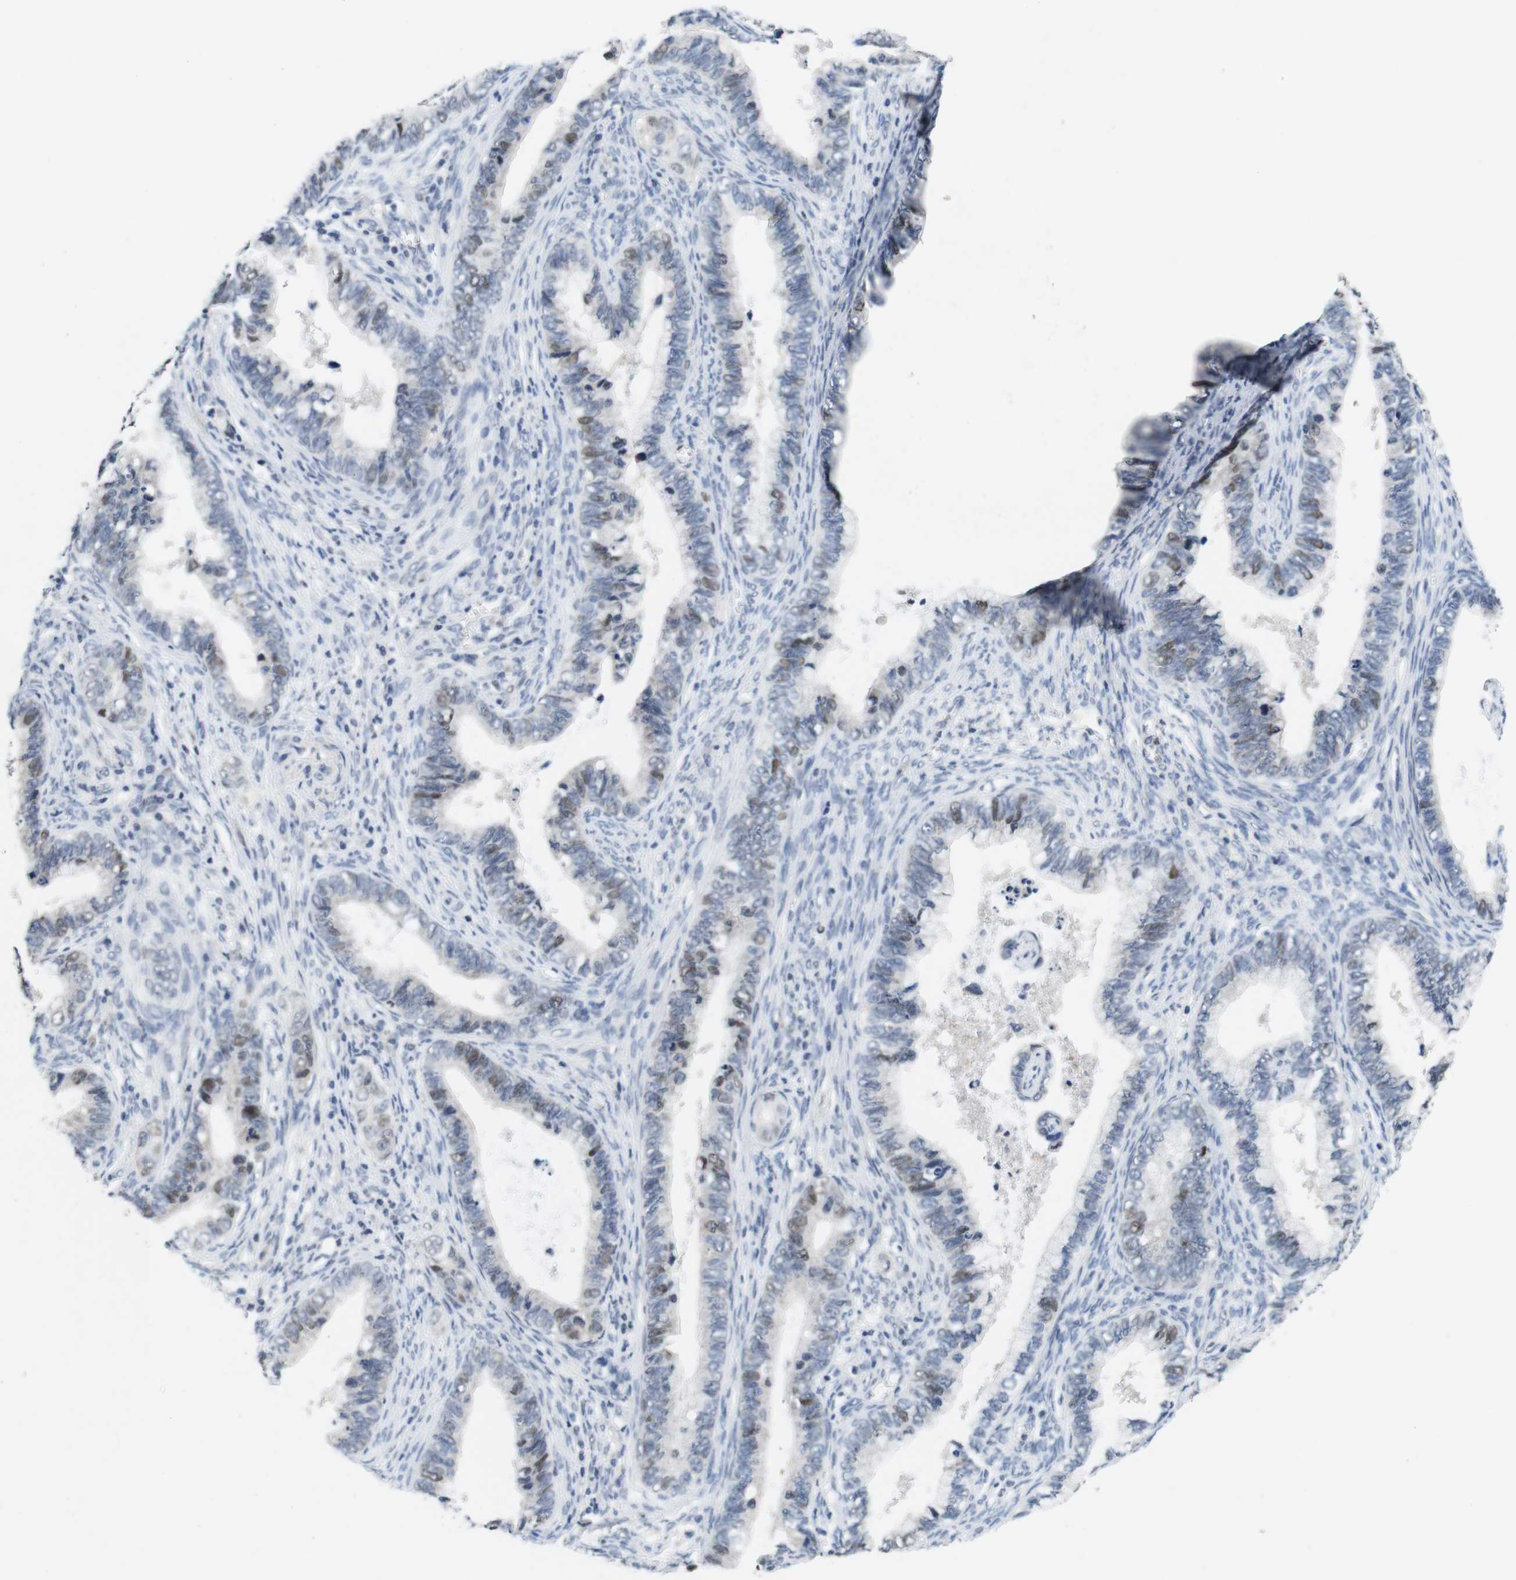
{"staining": {"intensity": "moderate", "quantity": "<25%", "location": "nuclear"}, "tissue": "cervical cancer", "cell_type": "Tumor cells", "image_type": "cancer", "snomed": [{"axis": "morphology", "description": "Adenocarcinoma, NOS"}, {"axis": "topography", "description": "Cervix"}], "caption": "The immunohistochemical stain highlights moderate nuclear staining in tumor cells of cervical cancer (adenocarcinoma) tissue. The protein is stained brown, and the nuclei are stained in blue (DAB (3,3'-diaminobenzidine) IHC with brightfield microscopy, high magnification).", "gene": "SKP2", "patient": {"sex": "female", "age": 44}}